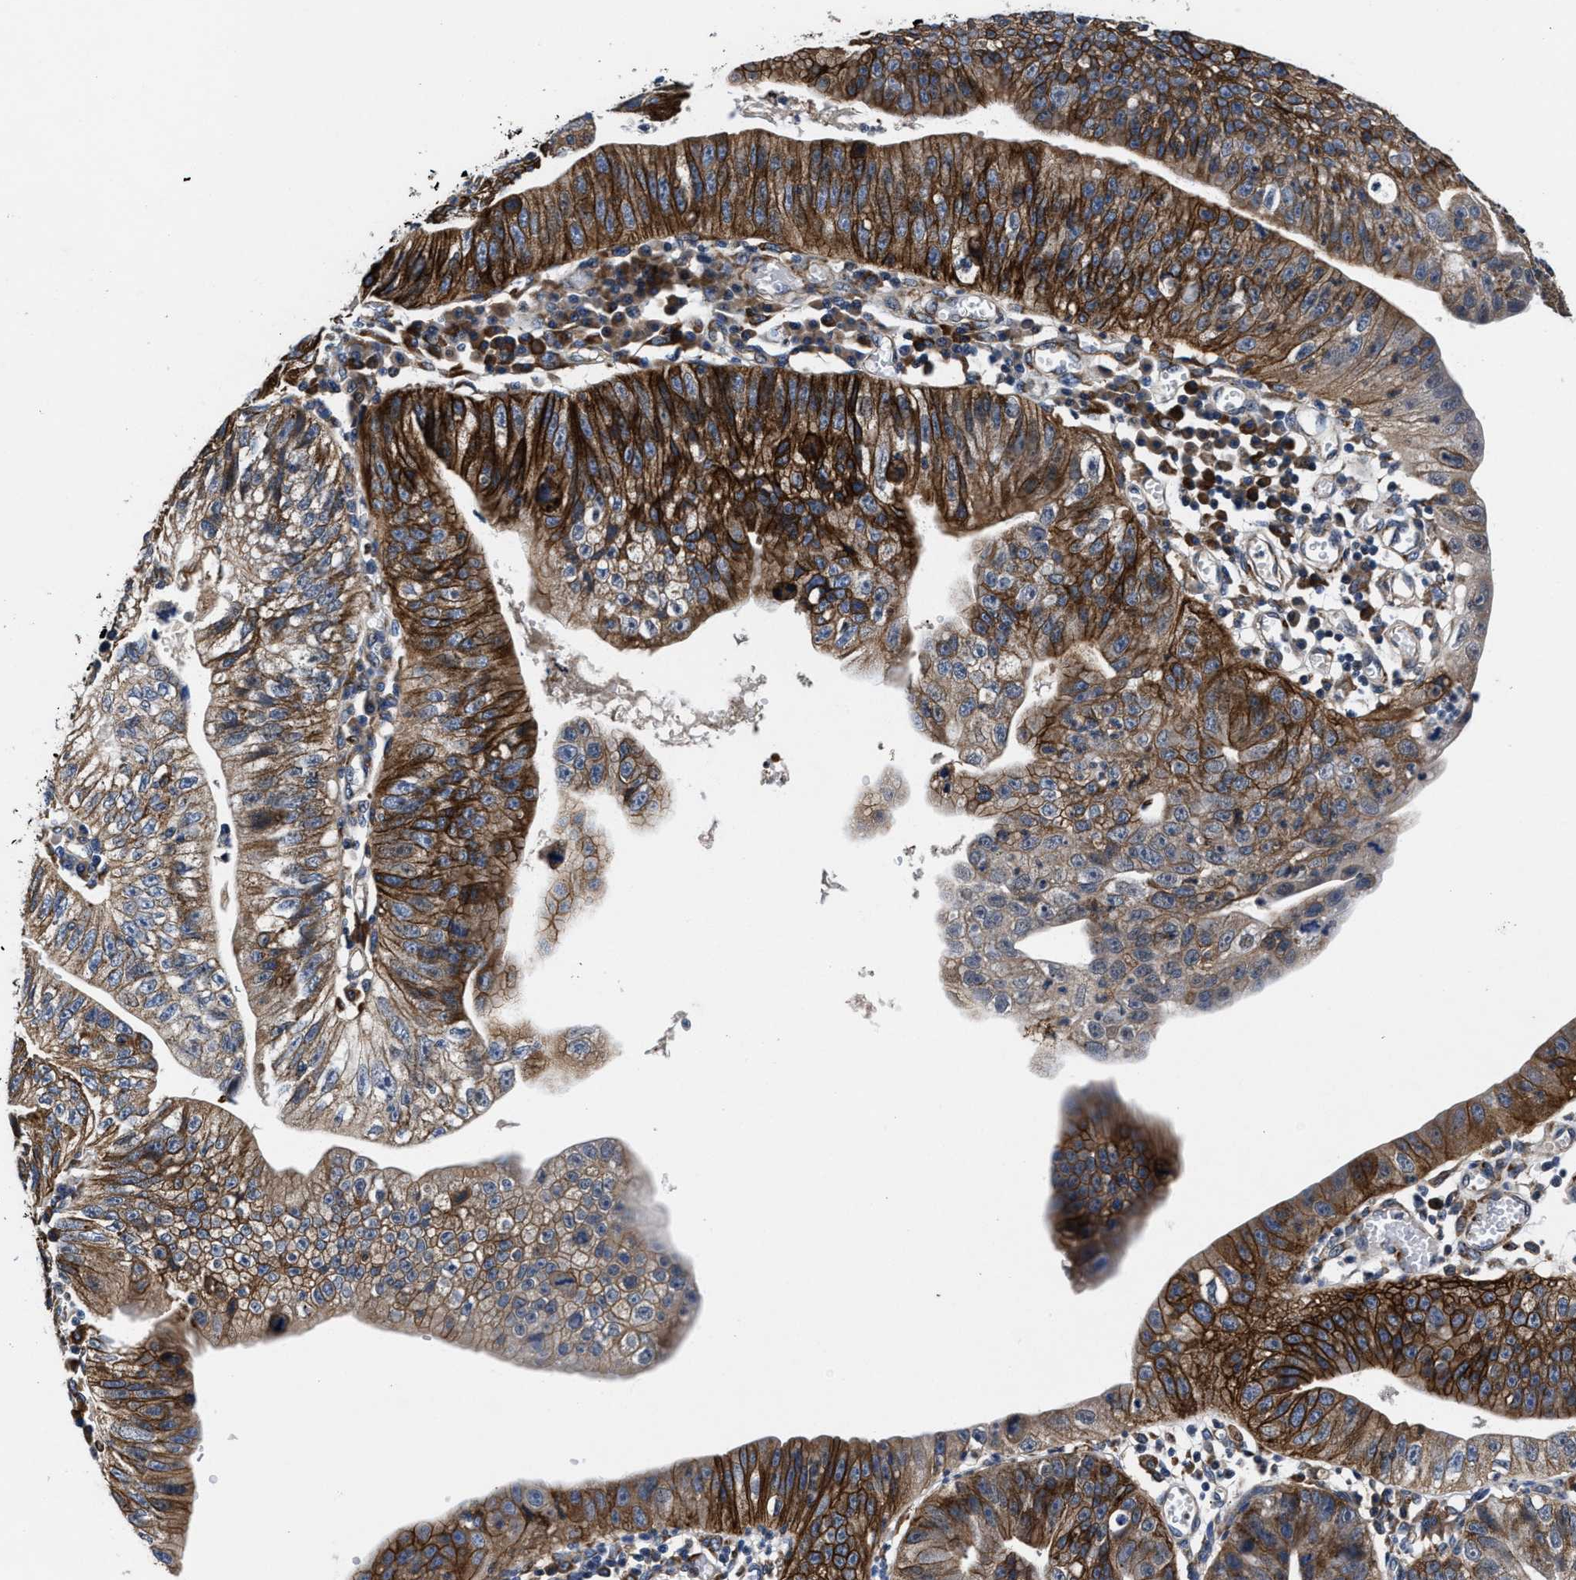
{"staining": {"intensity": "strong", "quantity": ">75%", "location": "cytoplasmic/membranous"}, "tissue": "stomach cancer", "cell_type": "Tumor cells", "image_type": "cancer", "snomed": [{"axis": "morphology", "description": "Adenocarcinoma, NOS"}, {"axis": "topography", "description": "Stomach"}], "caption": "Strong cytoplasmic/membranous protein expression is present in approximately >75% of tumor cells in adenocarcinoma (stomach).", "gene": "SLC12A2", "patient": {"sex": "male", "age": 59}}